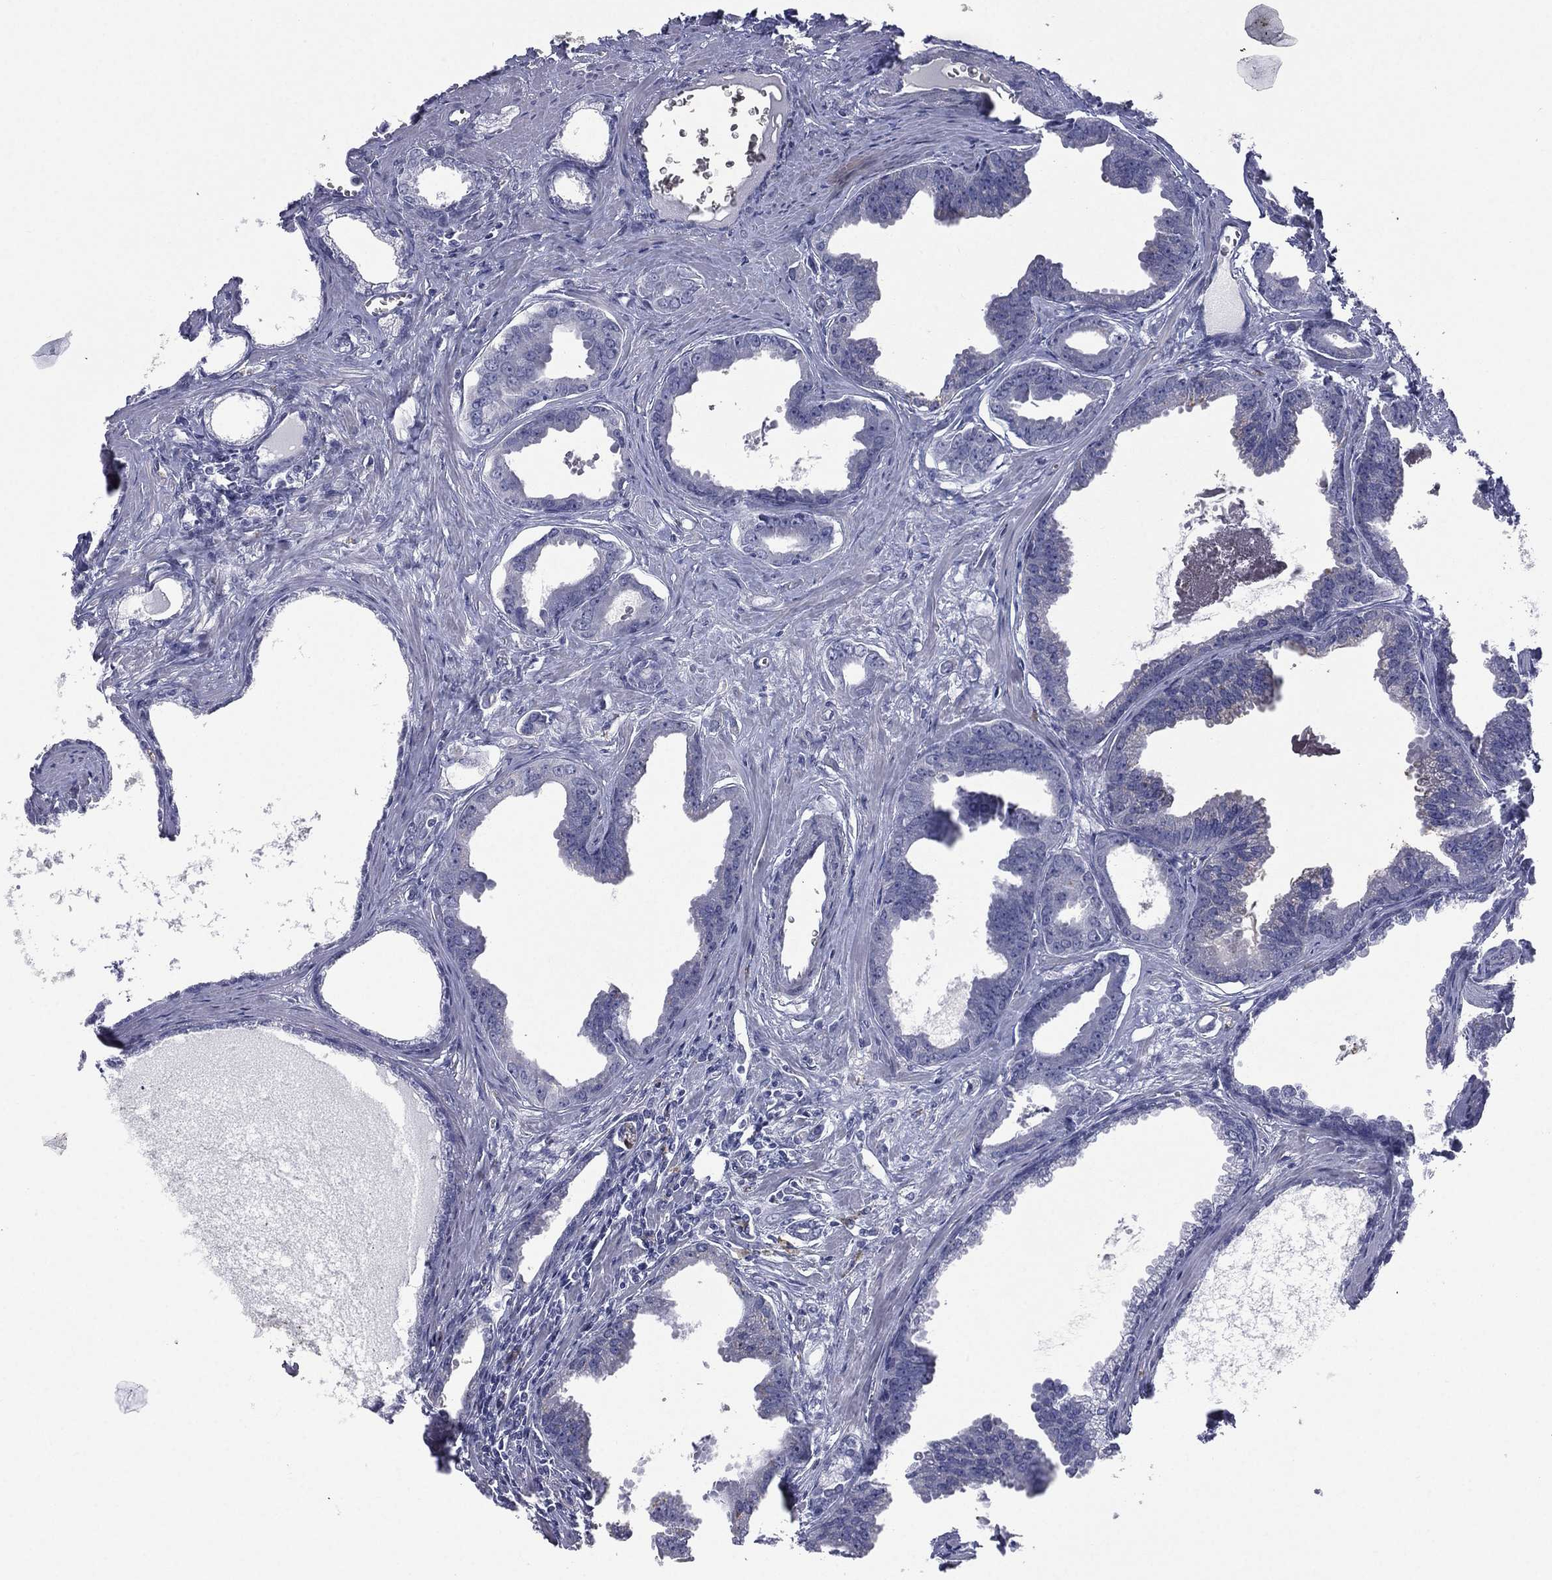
{"staining": {"intensity": "negative", "quantity": "none", "location": "none"}, "tissue": "prostate cancer", "cell_type": "Tumor cells", "image_type": "cancer", "snomed": [{"axis": "morphology", "description": "Adenocarcinoma, NOS"}, {"axis": "topography", "description": "Prostate"}], "caption": "Prostate adenocarcinoma was stained to show a protein in brown. There is no significant expression in tumor cells.", "gene": "ESX1", "patient": {"sex": "male", "age": 66}}